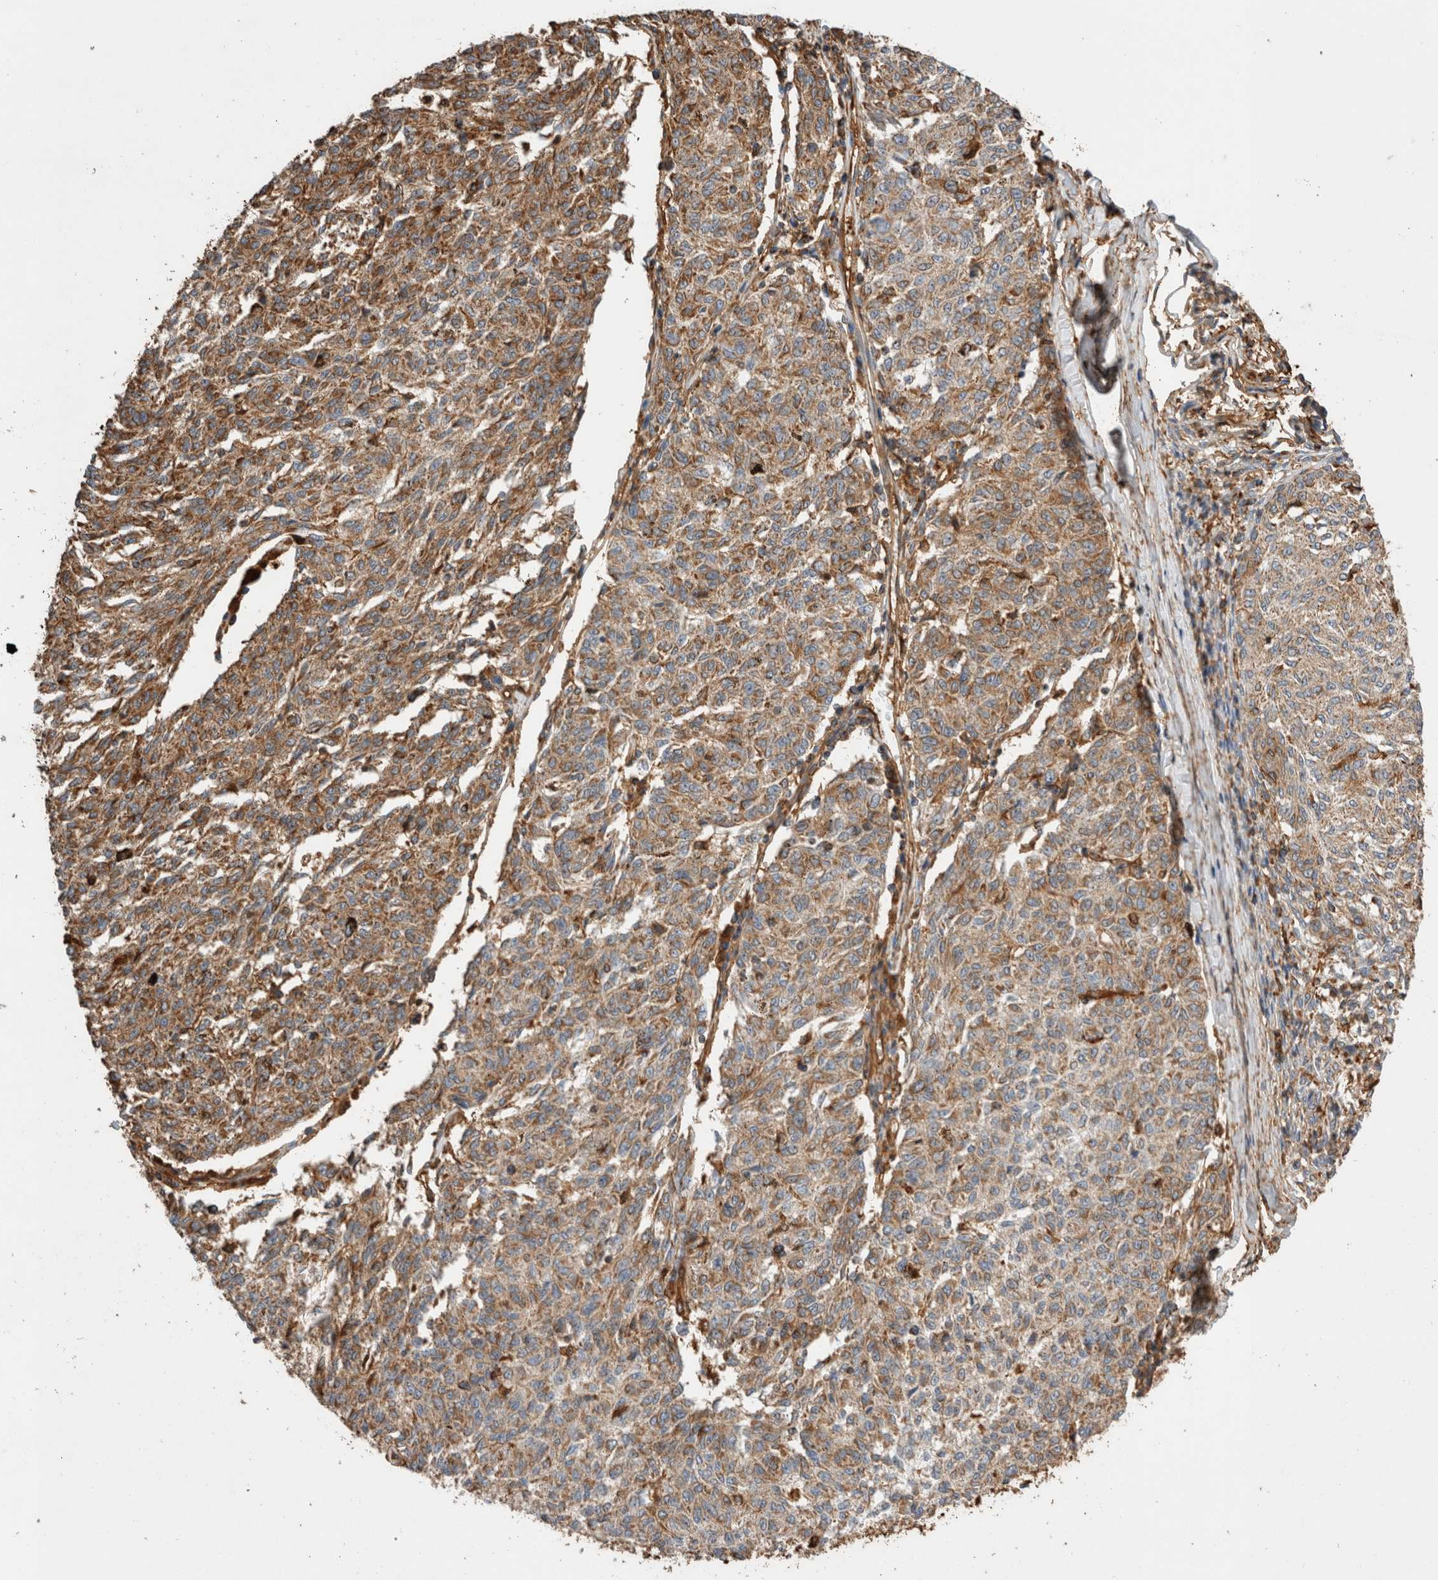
{"staining": {"intensity": "moderate", "quantity": ">75%", "location": "cytoplasmic/membranous"}, "tissue": "melanoma", "cell_type": "Tumor cells", "image_type": "cancer", "snomed": [{"axis": "morphology", "description": "Malignant melanoma, NOS"}, {"axis": "topography", "description": "Skin"}], "caption": "The immunohistochemical stain shows moderate cytoplasmic/membranous staining in tumor cells of melanoma tissue. (DAB (3,3'-diaminobenzidine) = brown stain, brightfield microscopy at high magnification).", "gene": "ZNF397", "patient": {"sex": "female", "age": 72}}